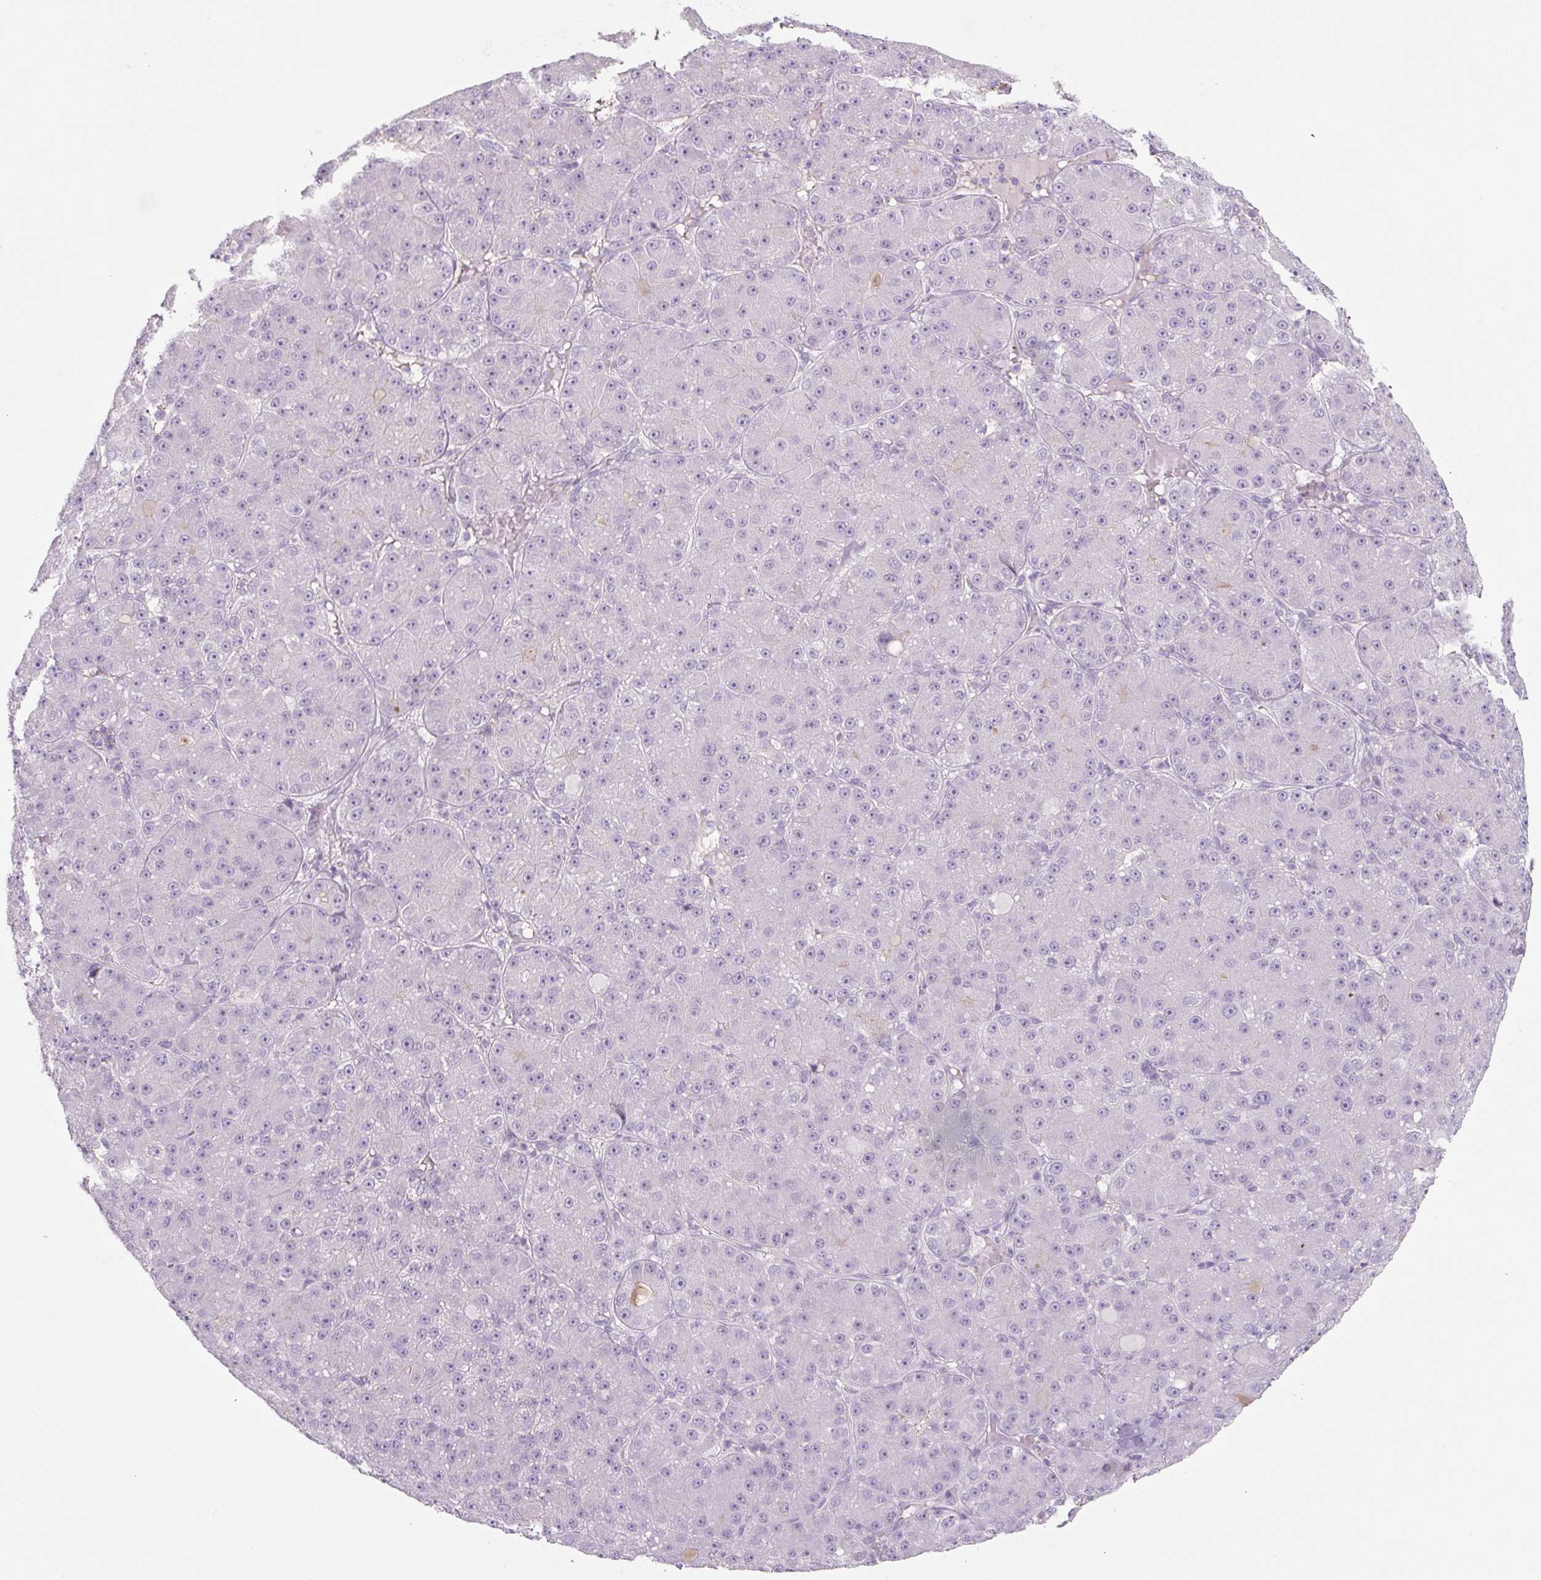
{"staining": {"intensity": "negative", "quantity": "none", "location": "none"}, "tissue": "liver cancer", "cell_type": "Tumor cells", "image_type": "cancer", "snomed": [{"axis": "morphology", "description": "Carcinoma, Hepatocellular, NOS"}, {"axis": "topography", "description": "Liver"}], "caption": "Immunohistochemistry micrograph of hepatocellular carcinoma (liver) stained for a protein (brown), which displays no staining in tumor cells.", "gene": "PRM1", "patient": {"sex": "male", "age": 67}}